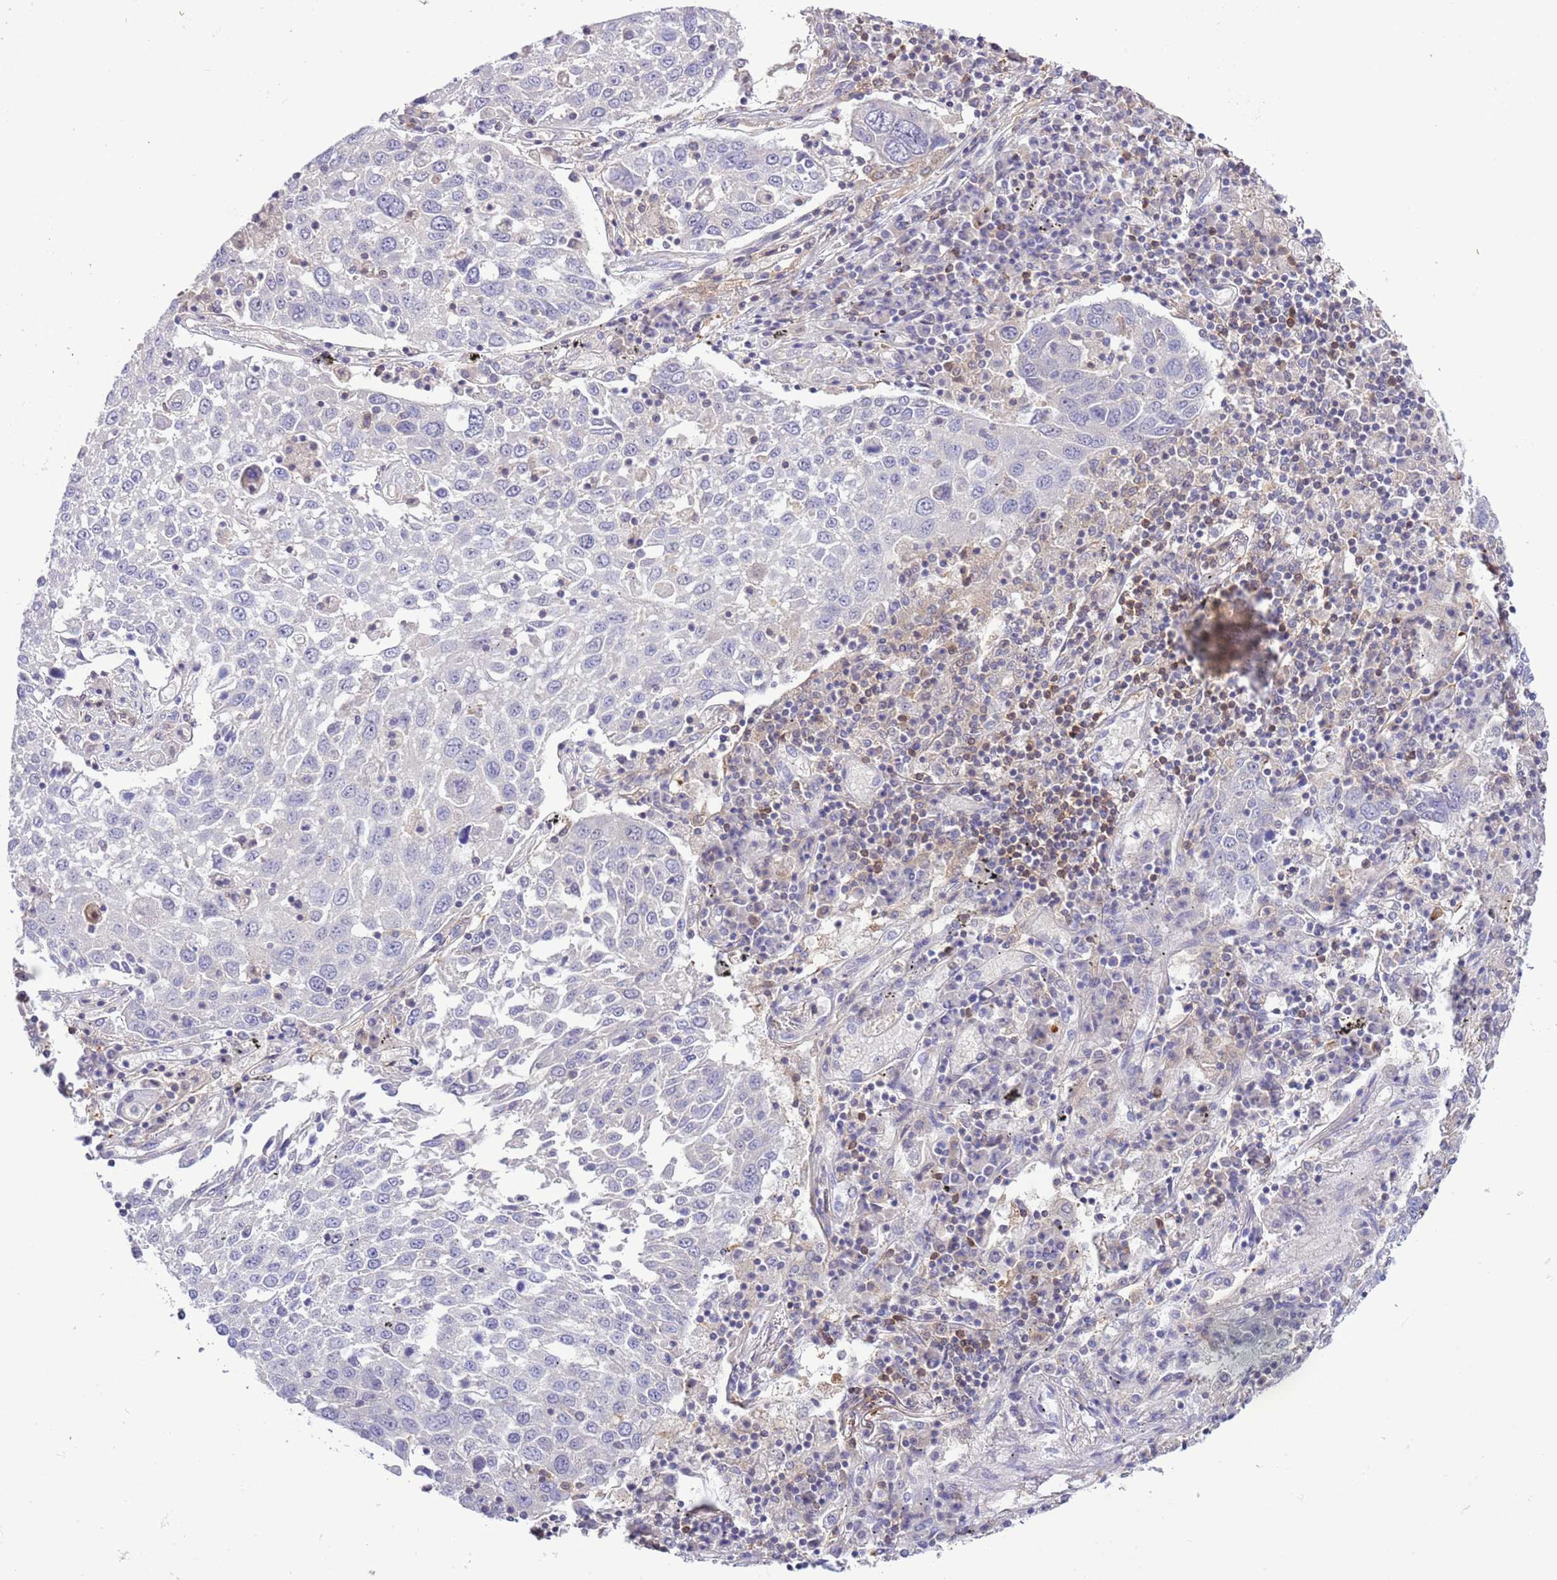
{"staining": {"intensity": "negative", "quantity": "none", "location": "none"}, "tissue": "lung cancer", "cell_type": "Tumor cells", "image_type": "cancer", "snomed": [{"axis": "morphology", "description": "Squamous cell carcinoma, NOS"}, {"axis": "topography", "description": "Lung"}], "caption": "Immunohistochemistry of human lung cancer (squamous cell carcinoma) displays no expression in tumor cells.", "gene": "PRR32", "patient": {"sex": "male", "age": 65}}